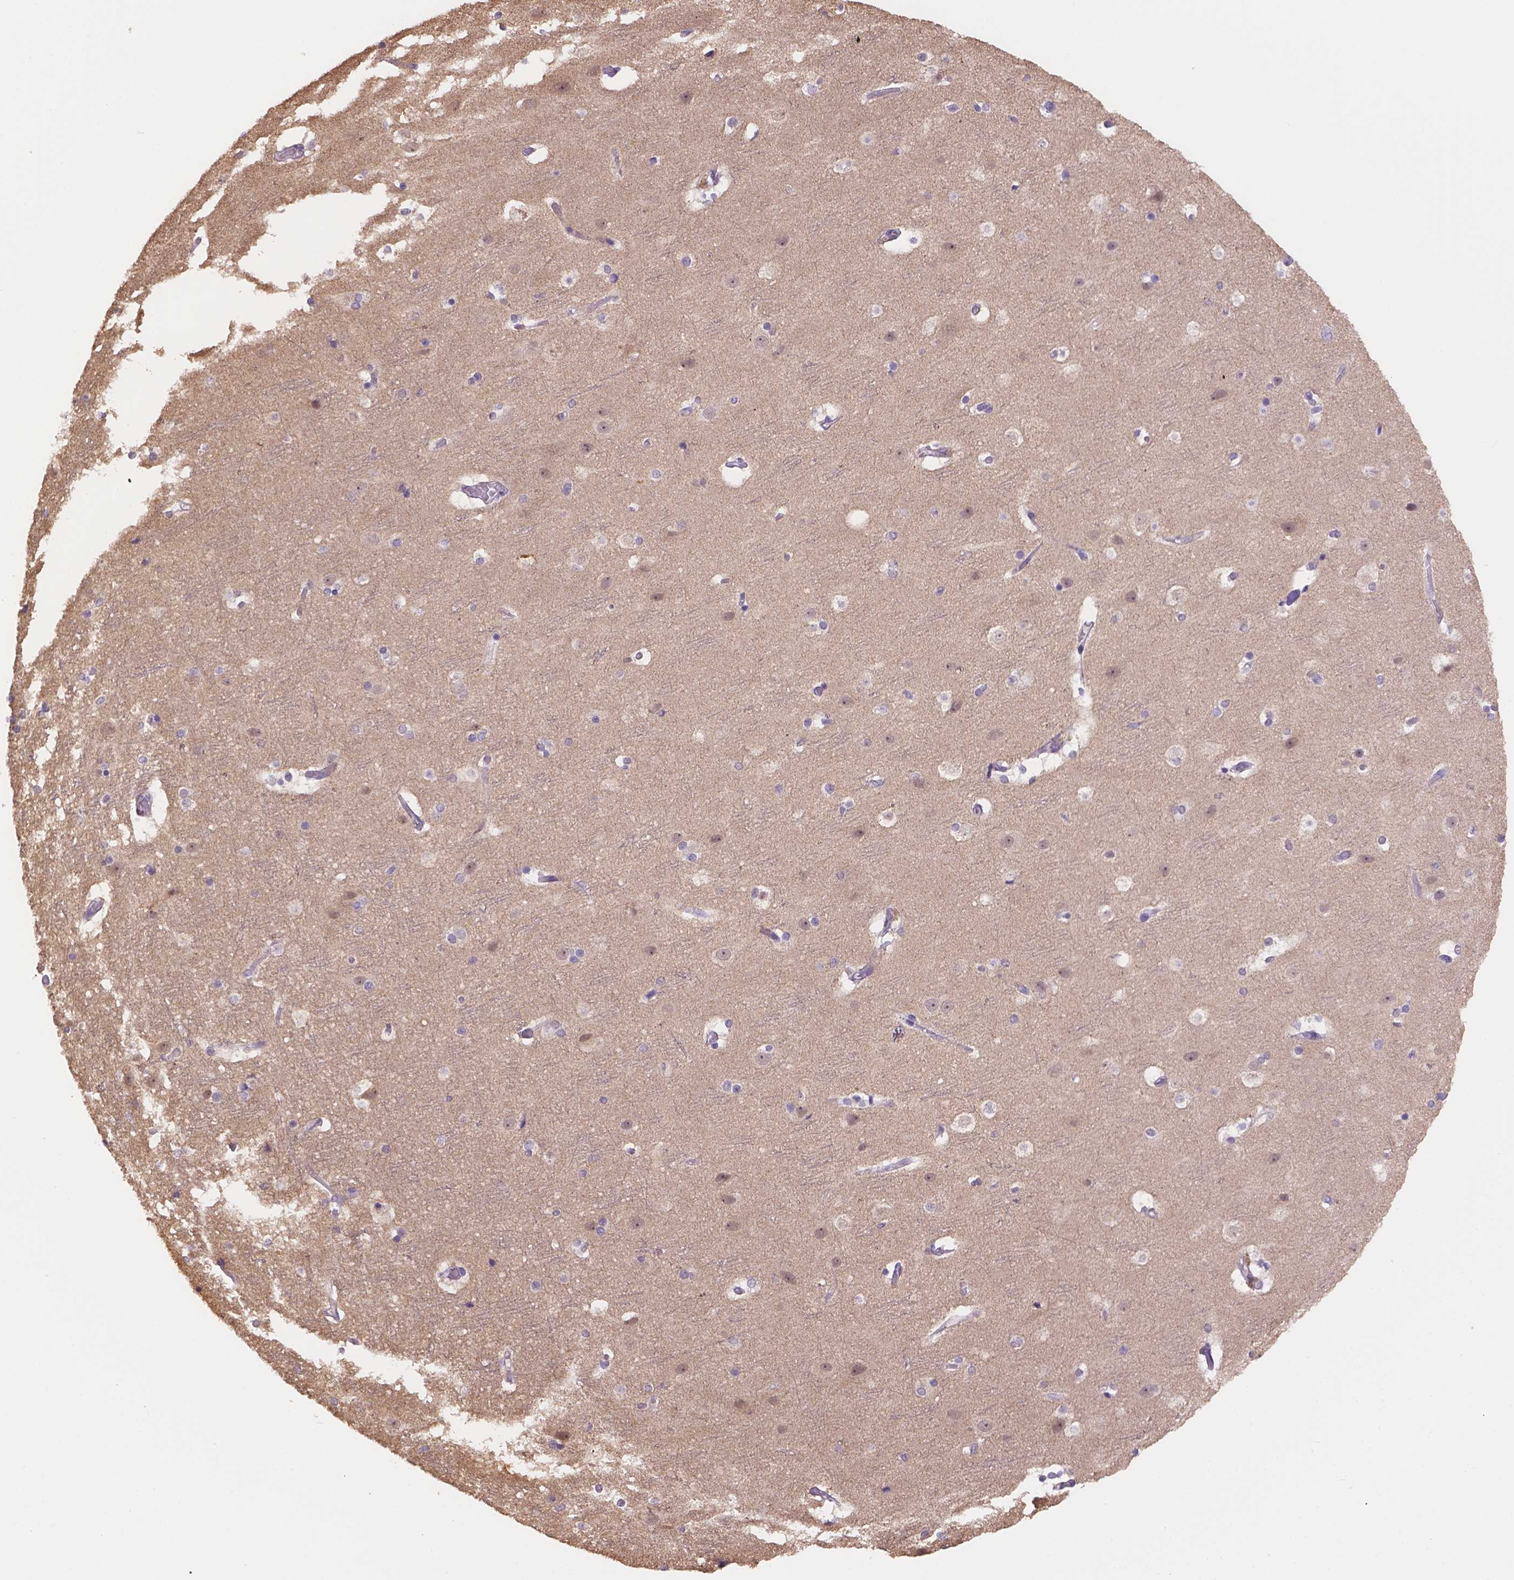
{"staining": {"intensity": "negative", "quantity": "none", "location": "none"}, "tissue": "cerebral cortex", "cell_type": "Endothelial cells", "image_type": "normal", "snomed": [{"axis": "morphology", "description": "Normal tissue, NOS"}, {"axis": "topography", "description": "Cerebral cortex"}], "caption": "This is a image of immunohistochemistry (IHC) staining of normal cerebral cortex, which shows no expression in endothelial cells. (Immunohistochemistry, brightfield microscopy, high magnification).", "gene": "NXPE2", "patient": {"sex": "female", "age": 52}}